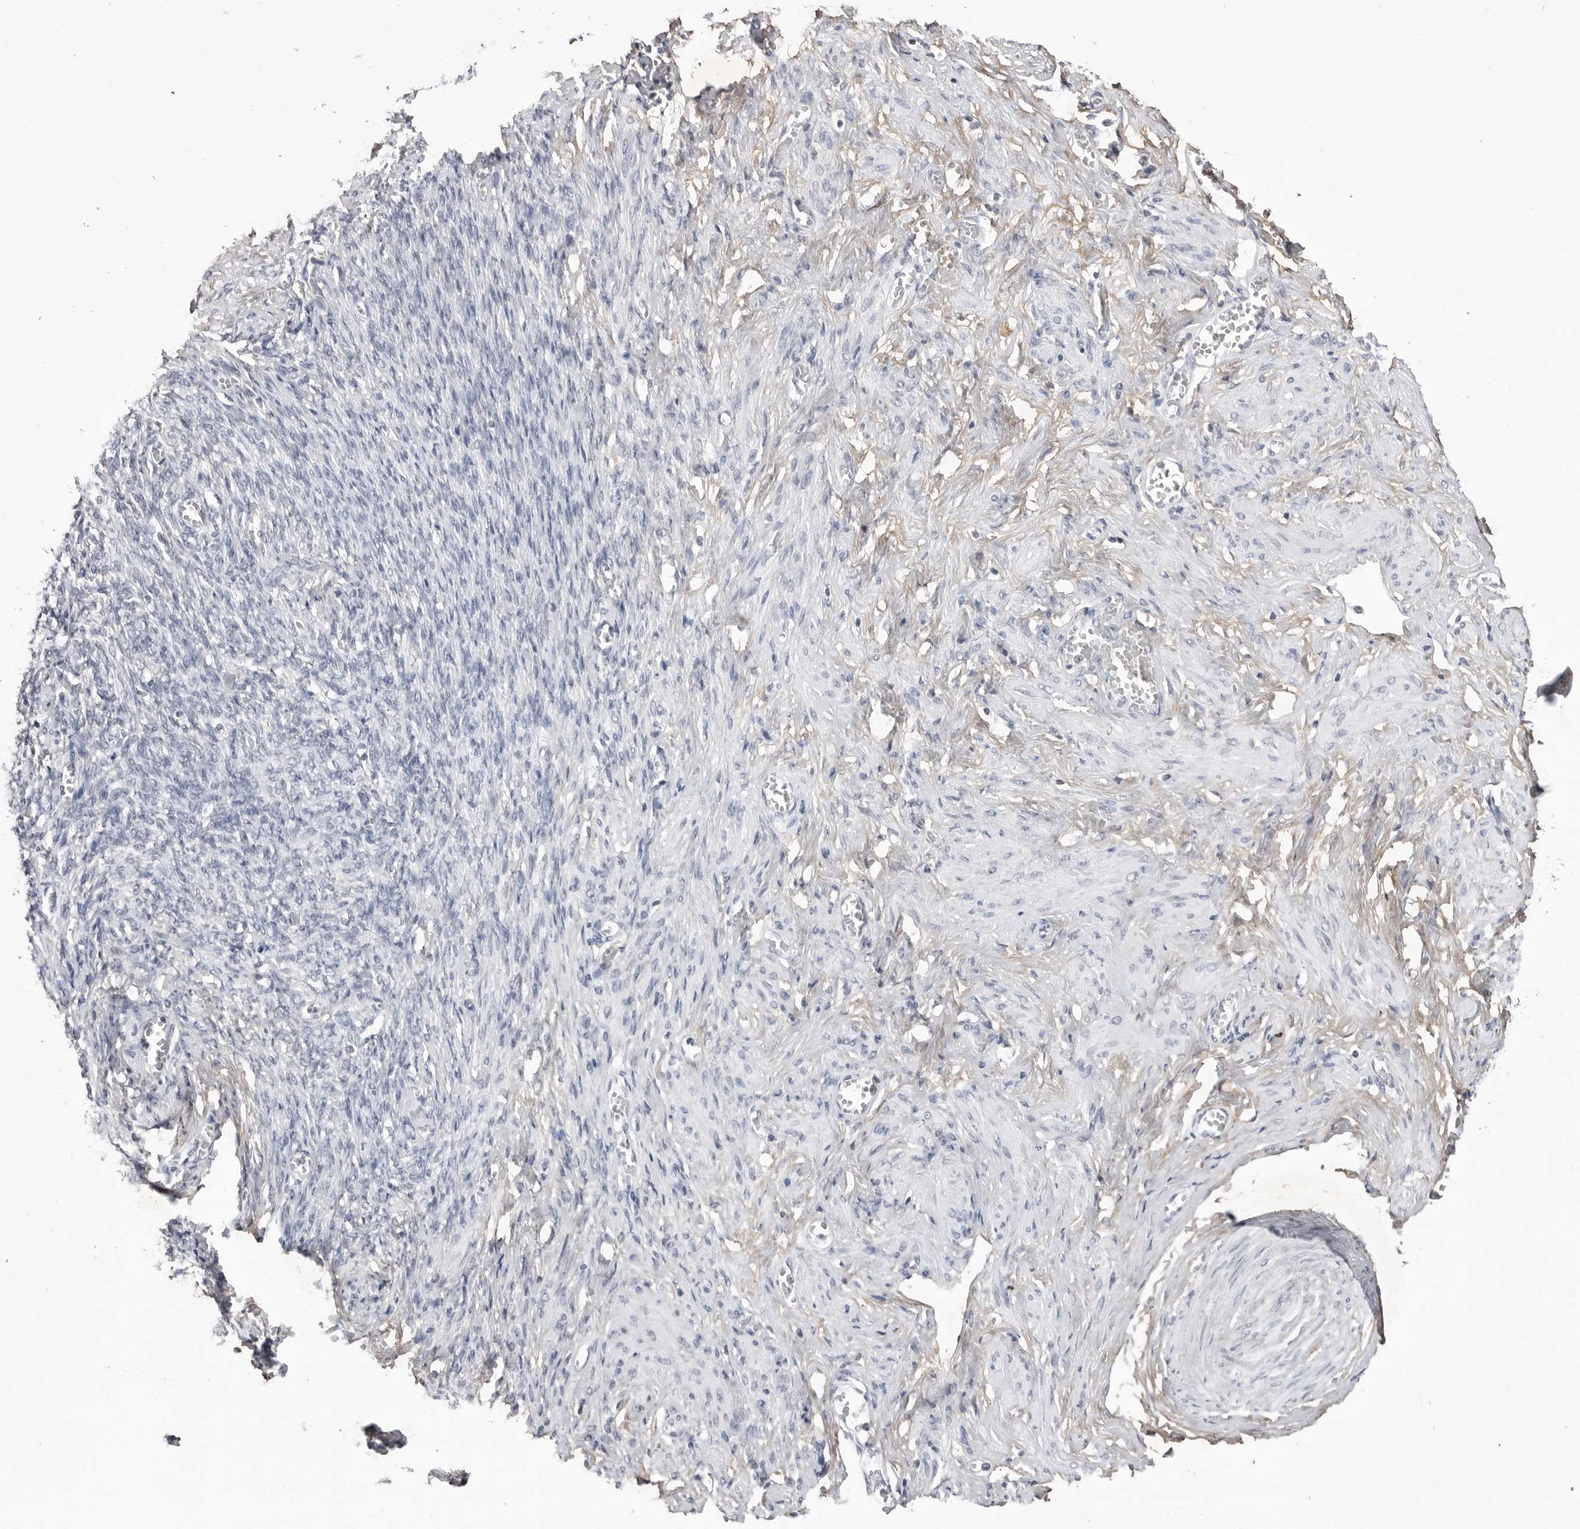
{"staining": {"intensity": "negative", "quantity": "none", "location": "none"}, "tissue": "adipose tissue", "cell_type": "Adipocytes", "image_type": "normal", "snomed": [{"axis": "morphology", "description": "Normal tissue, NOS"}, {"axis": "topography", "description": "Vascular tissue"}, {"axis": "topography", "description": "Fallopian tube"}, {"axis": "topography", "description": "Ovary"}], "caption": "Adipocytes are negative for protein expression in unremarkable human adipose tissue. Brightfield microscopy of IHC stained with DAB (3,3'-diaminobenzidine) (brown) and hematoxylin (blue), captured at high magnification.", "gene": "RRM1", "patient": {"sex": "female", "age": 67}}